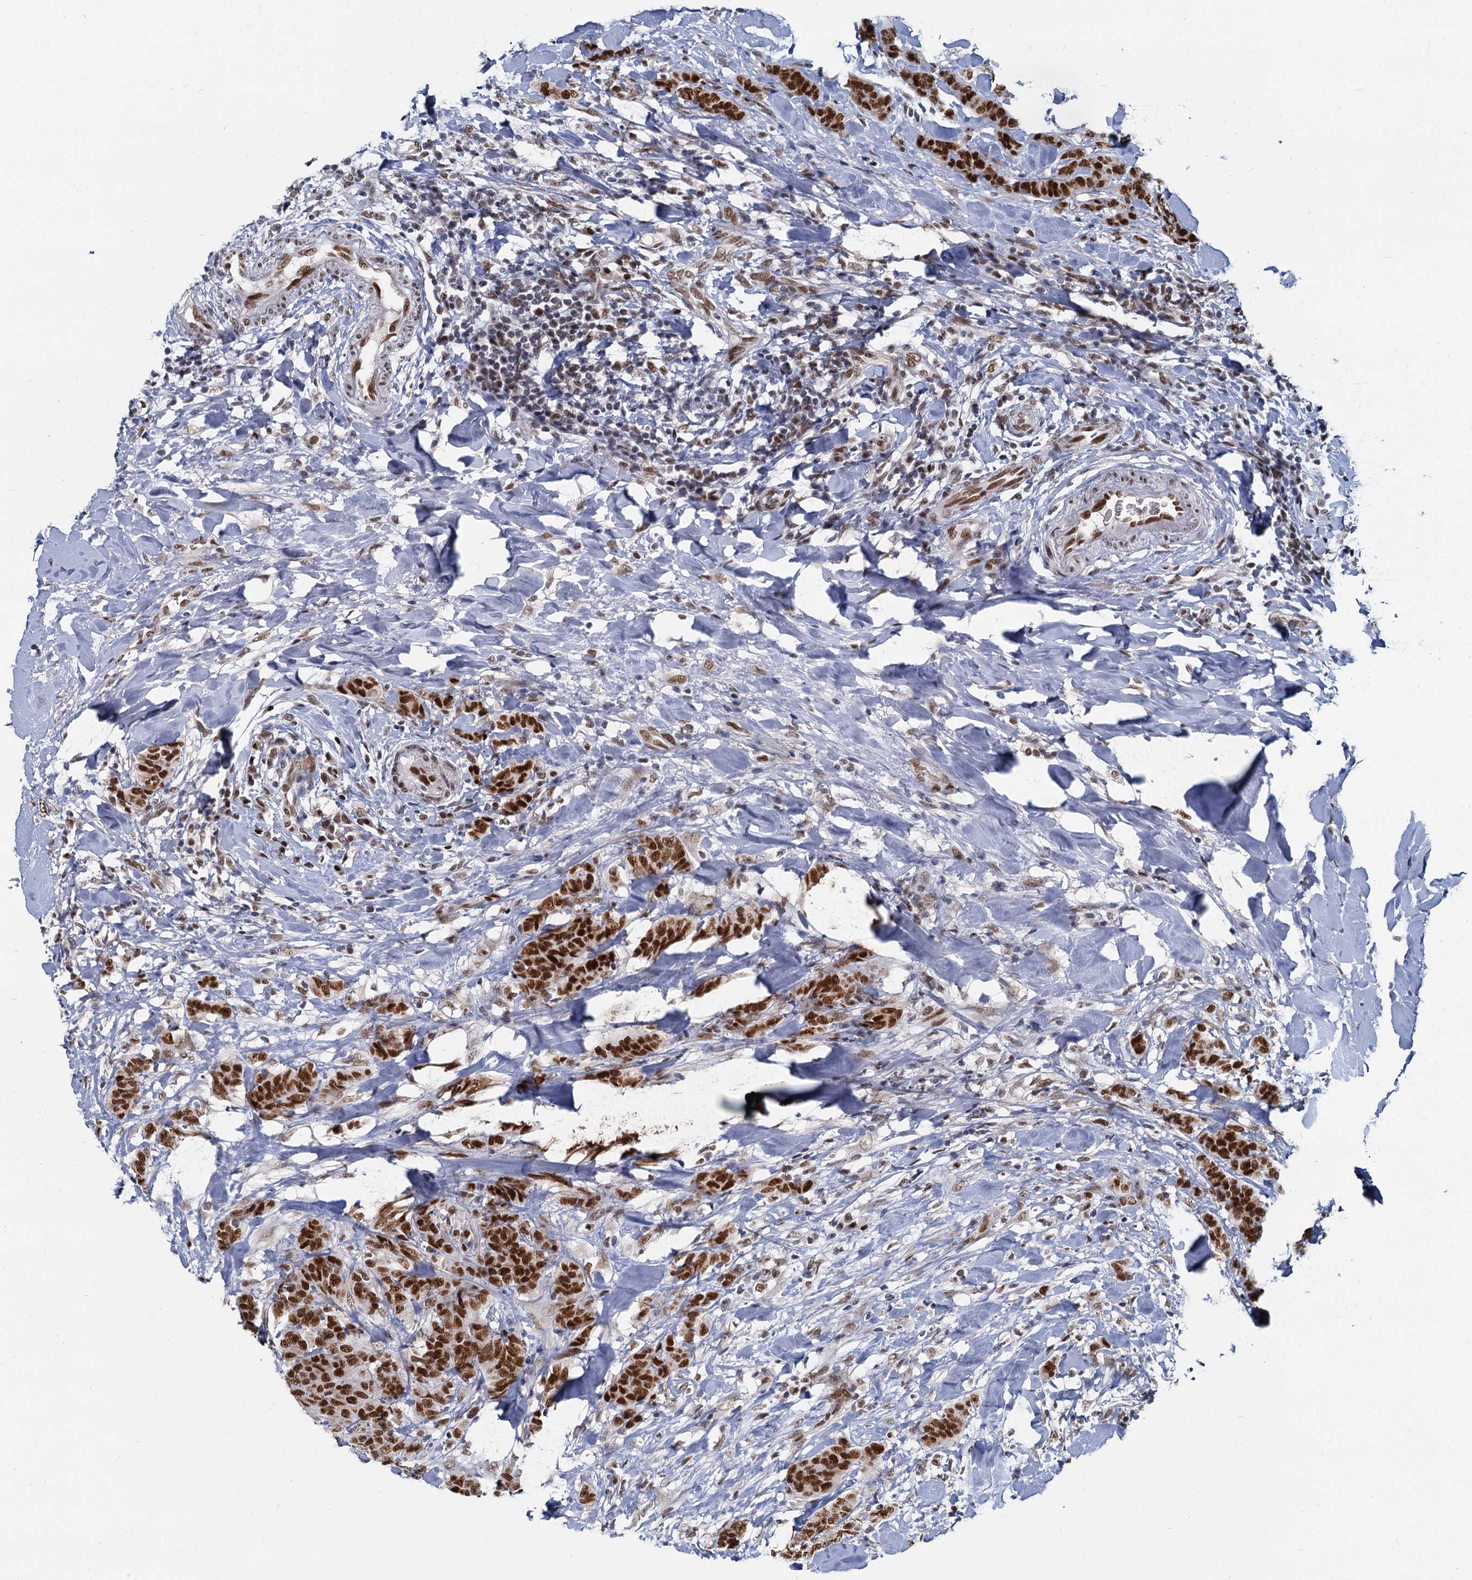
{"staining": {"intensity": "strong", "quantity": ">75%", "location": "nuclear"}, "tissue": "breast cancer", "cell_type": "Tumor cells", "image_type": "cancer", "snomed": [{"axis": "morphology", "description": "Duct carcinoma"}, {"axis": "topography", "description": "Breast"}], "caption": "Breast invasive ductal carcinoma stained for a protein displays strong nuclear positivity in tumor cells.", "gene": "RPRD1A", "patient": {"sex": "female", "age": 40}}